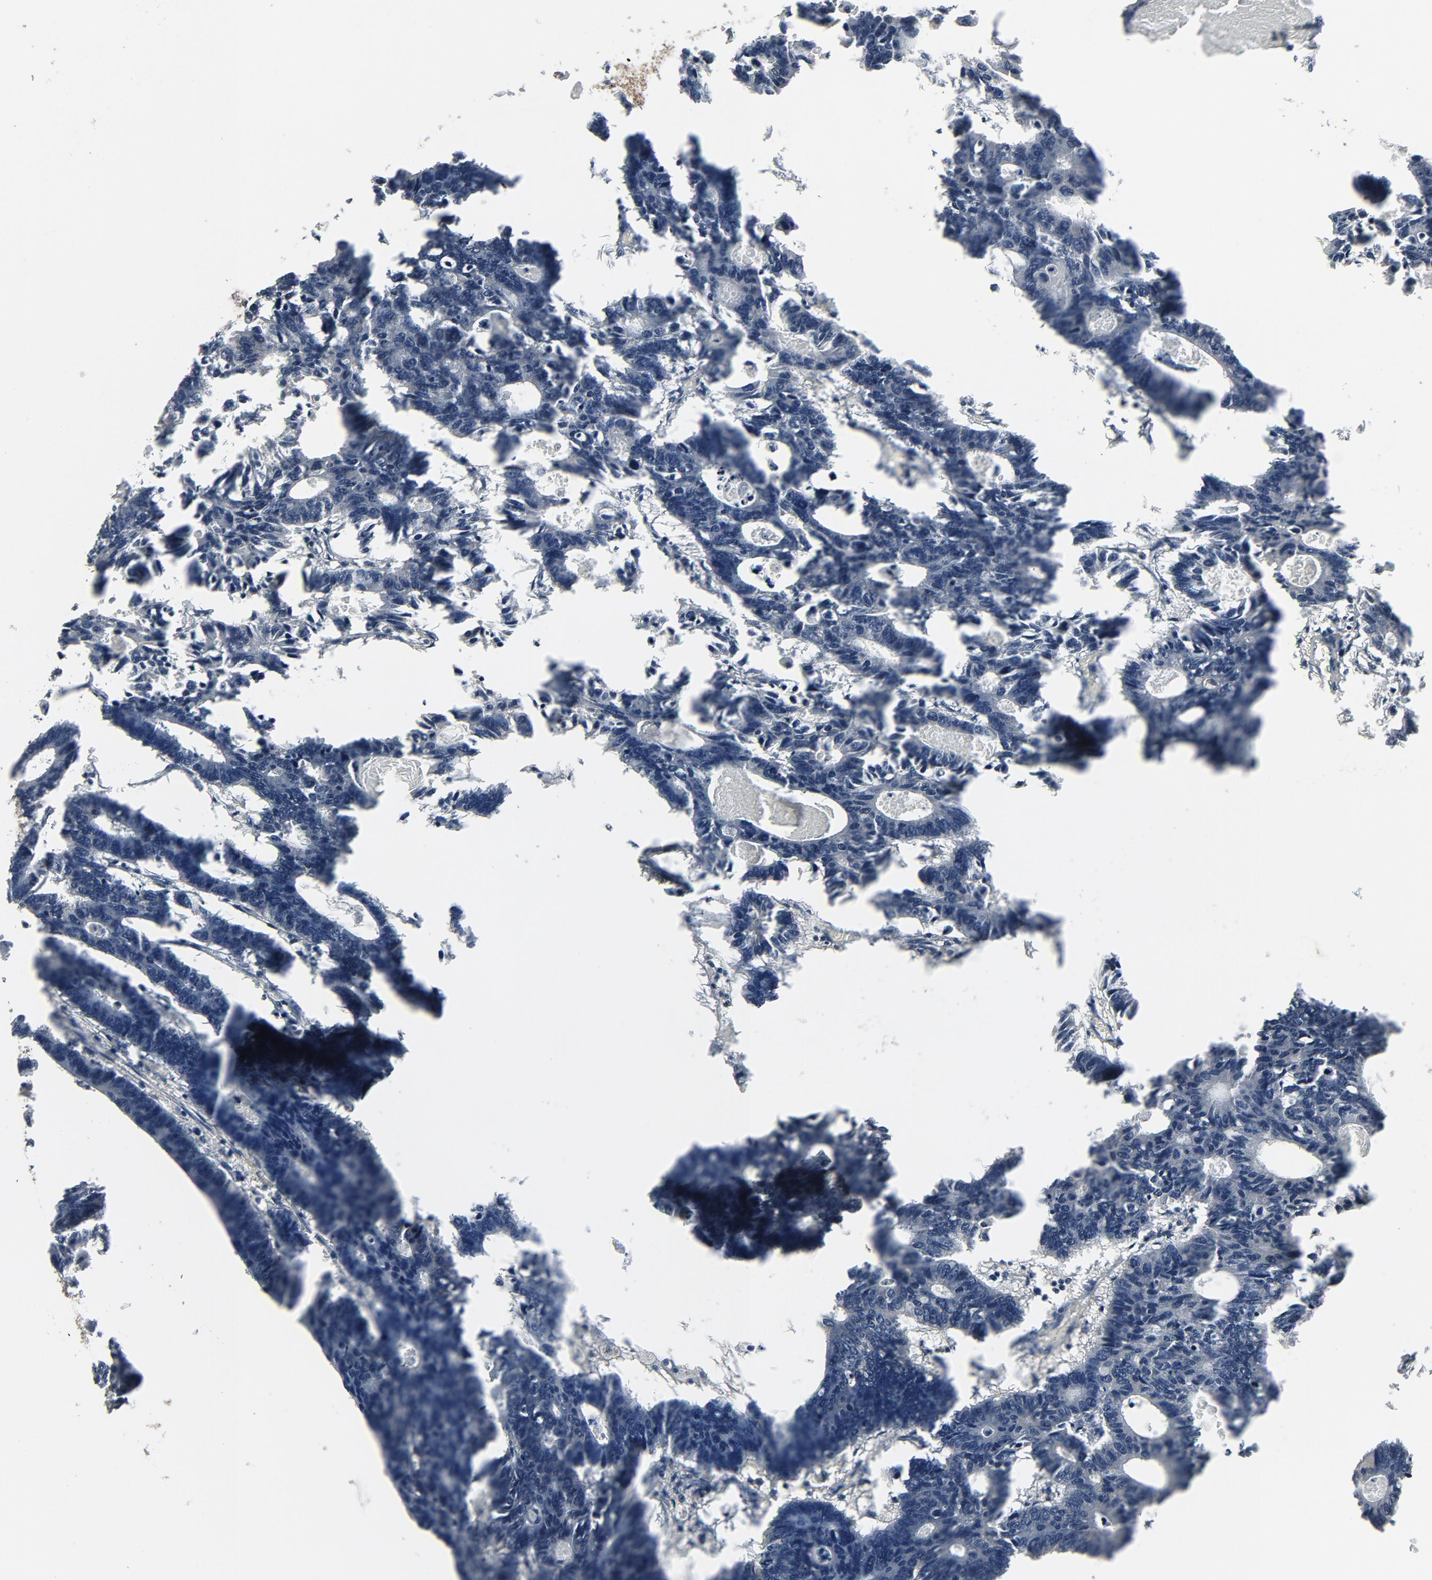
{"staining": {"intensity": "negative", "quantity": "none", "location": "none"}, "tissue": "colorectal cancer", "cell_type": "Tumor cells", "image_type": "cancer", "snomed": [{"axis": "morphology", "description": "Adenocarcinoma, NOS"}, {"axis": "topography", "description": "Colon"}], "caption": "Human colorectal adenocarcinoma stained for a protein using immunohistochemistry (IHC) reveals no staining in tumor cells.", "gene": "PDZD4", "patient": {"sex": "female", "age": 55}}